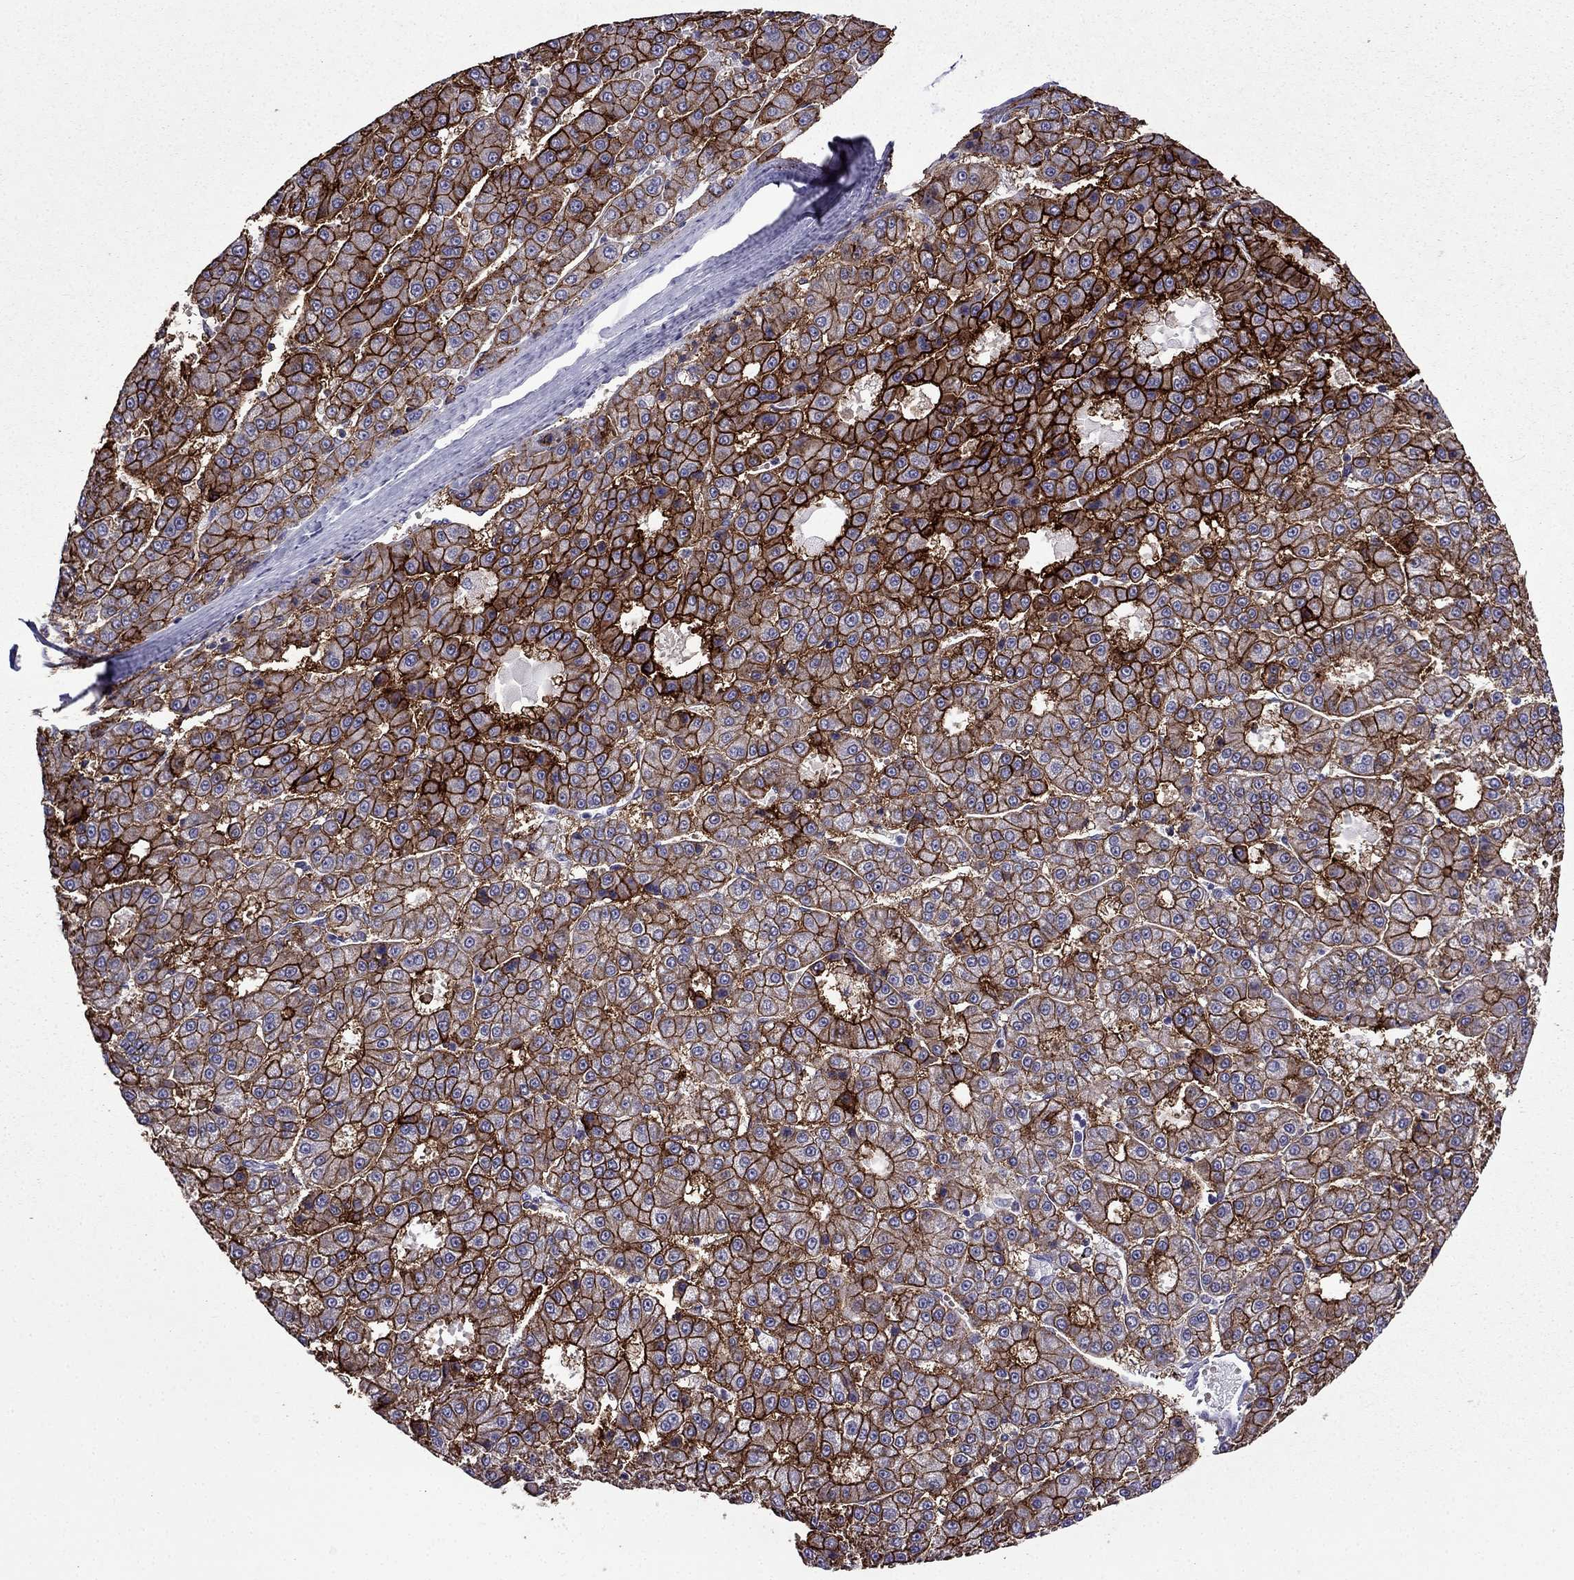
{"staining": {"intensity": "strong", "quantity": ">75%", "location": "cytoplasmic/membranous"}, "tissue": "liver cancer", "cell_type": "Tumor cells", "image_type": "cancer", "snomed": [{"axis": "morphology", "description": "Carcinoma, Hepatocellular, NOS"}, {"axis": "topography", "description": "Liver"}], "caption": "There is high levels of strong cytoplasmic/membranous expression in tumor cells of liver cancer, as demonstrated by immunohistochemical staining (brown color).", "gene": "AQP9", "patient": {"sex": "male", "age": 70}}